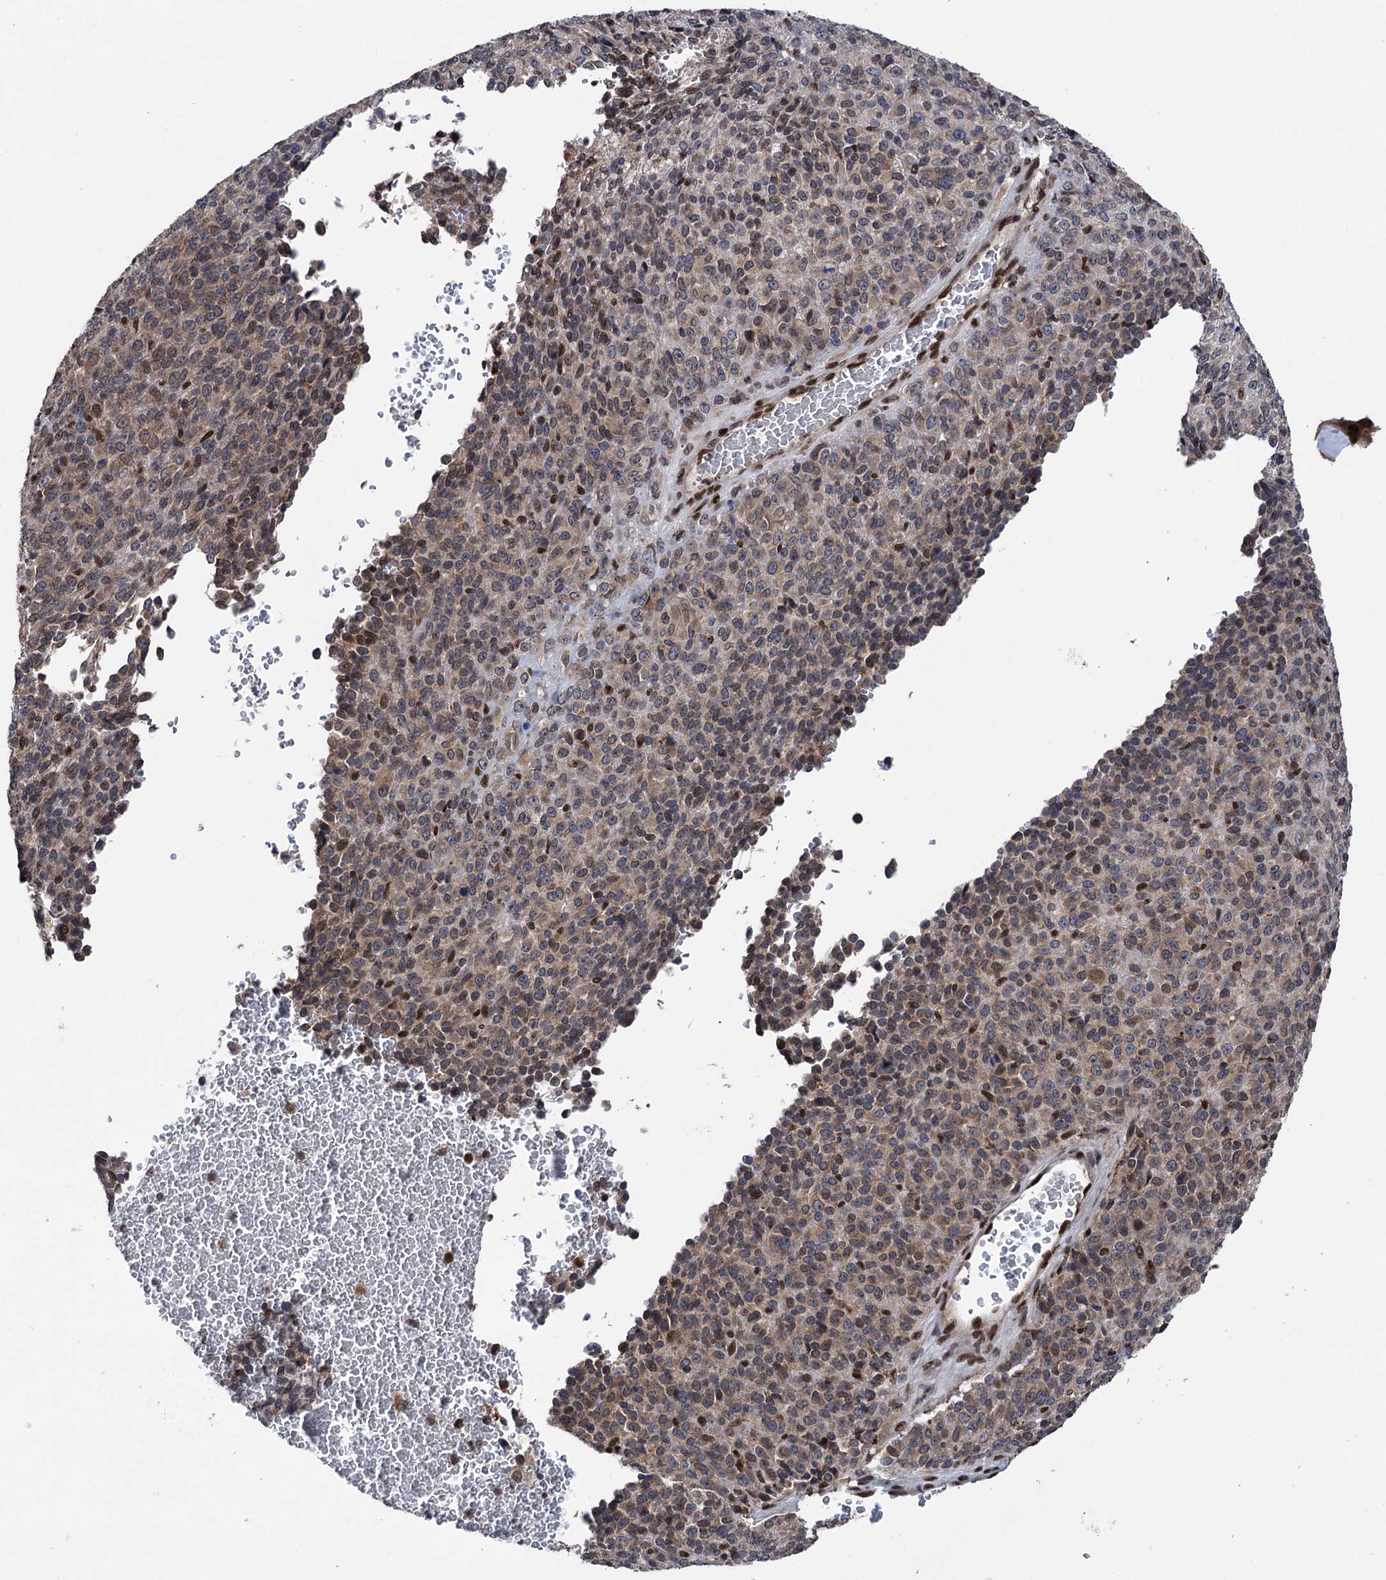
{"staining": {"intensity": "weak", "quantity": "25%-75%", "location": "cytoplasmic/membranous"}, "tissue": "melanoma", "cell_type": "Tumor cells", "image_type": "cancer", "snomed": [{"axis": "morphology", "description": "Malignant melanoma, Metastatic site"}, {"axis": "topography", "description": "Brain"}], "caption": "Malignant melanoma (metastatic site) stained for a protein reveals weak cytoplasmic/membranous positivity in tumor cells. (Brightfield microscopy of DAB IHC at high magnification).", "gene": "MESD", "patient": {"sex": "female", "age": 56}}